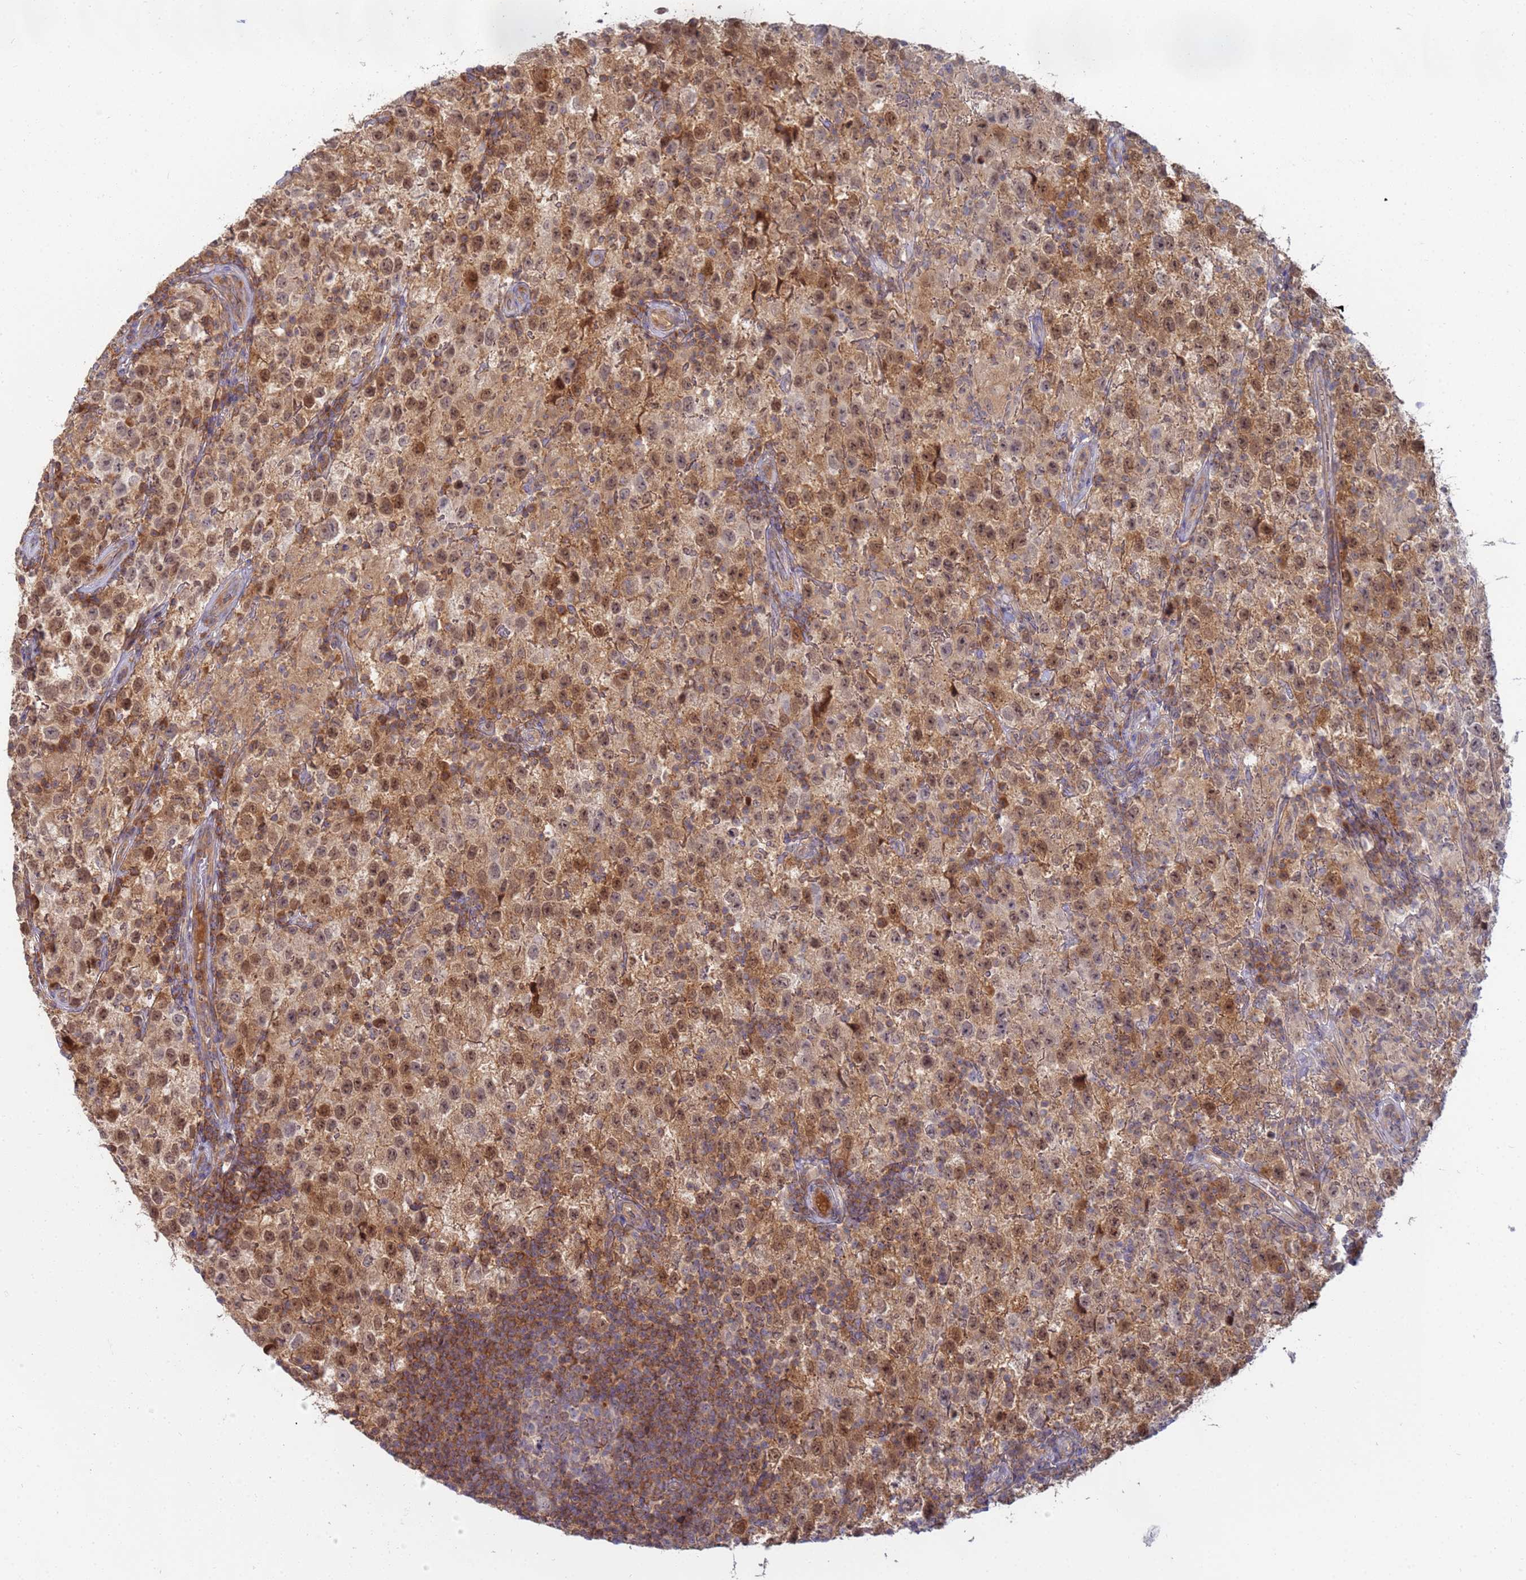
{"staining": {"intensity": "moderate", "quantity": ">75%", "location": "cytoplasmic/membranous,nuclear"}, "tissue": "testis cancer", "cell_type": "Tumor cells", "image_type": "cancer", "snomed": [{"axis": "morphology", "description": "Seminoma, NOS"}, {"axis": "morphology", "description": "Carcinoma, Embryonal, NOS"}, {"axis": "topography", "description": "Testis"}], "caption": "Immunohistochemical staining of human testis cancer (embryonal carcinoma) demonstrates medium levels of moderate cytoplasmic/membranous and nuclear expression in about >75% of tumor cells.", "gene": "SHARPIN", "patient": {"sex": "male", "age": 41}}